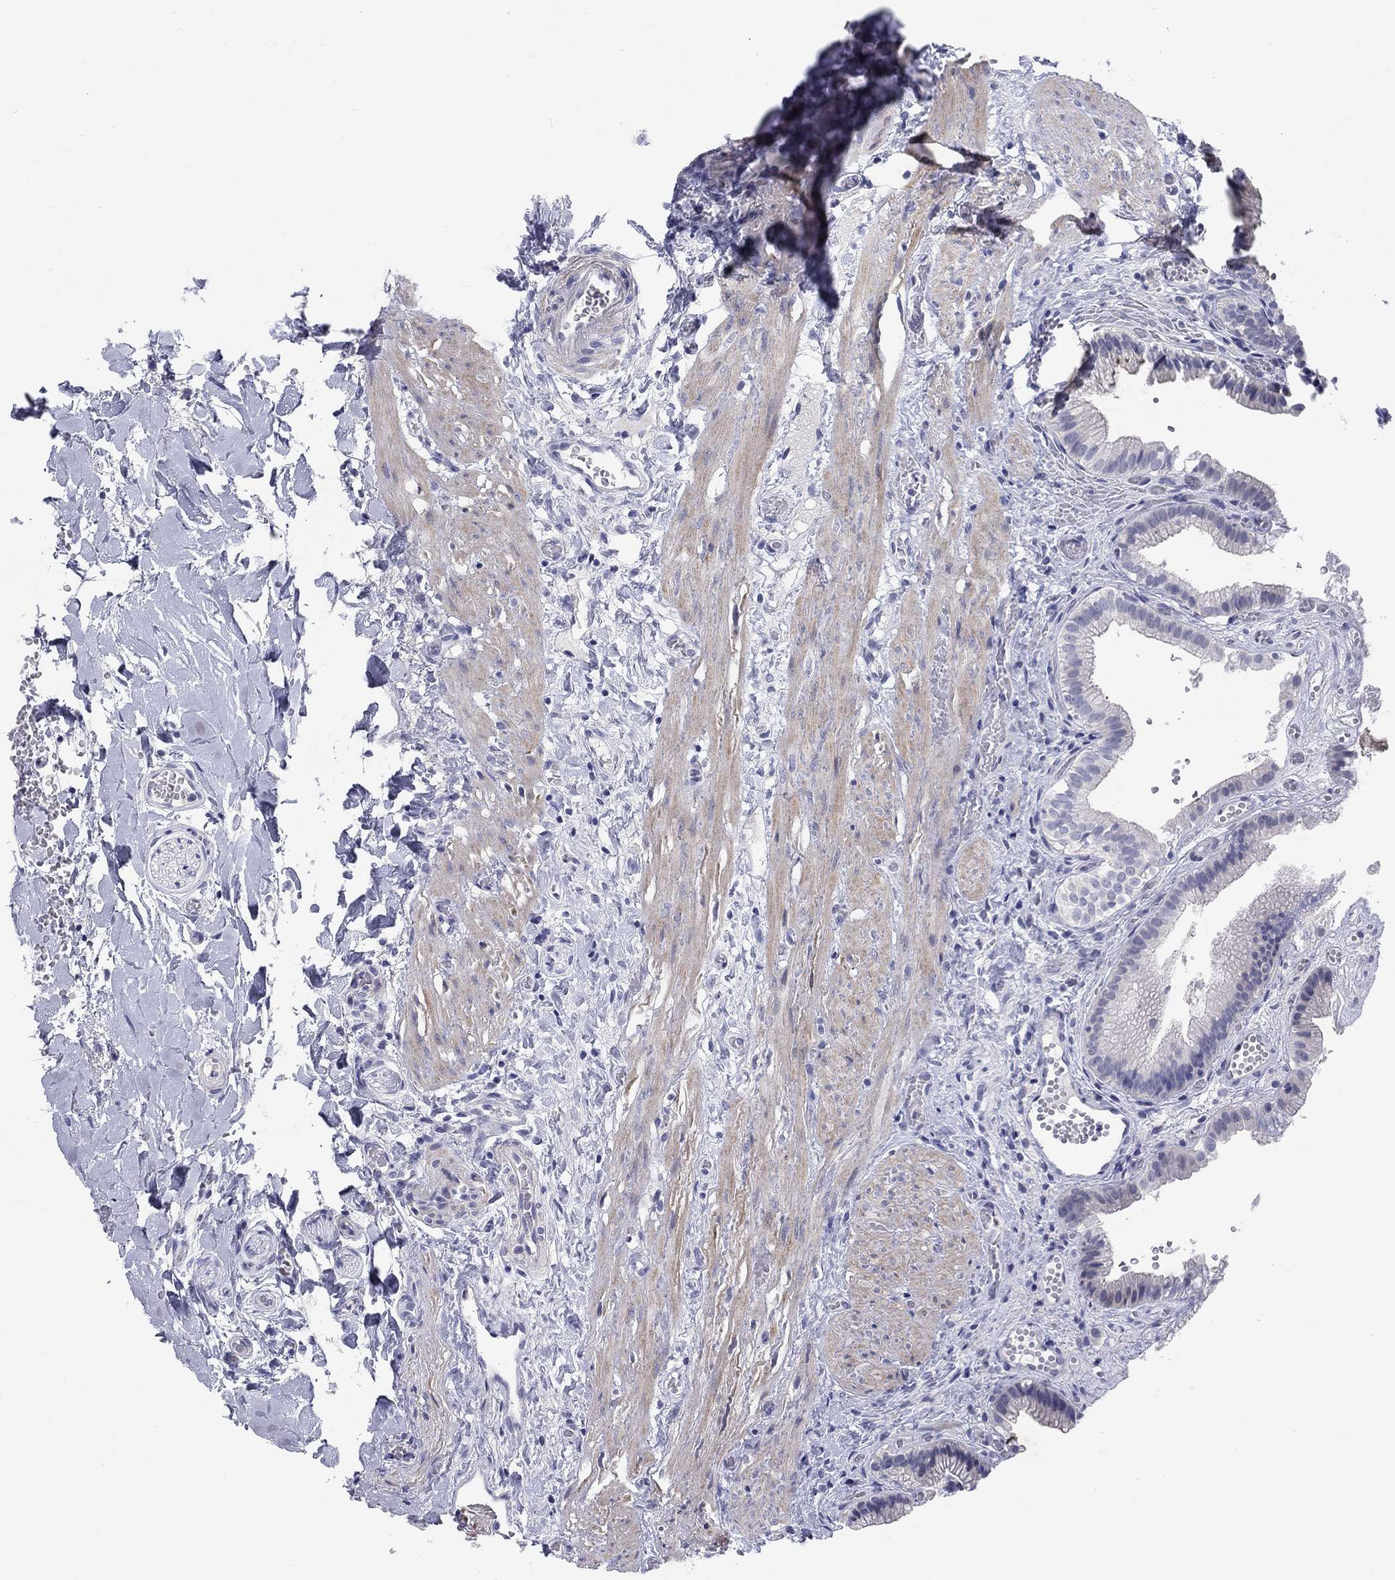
{"staining": {"intensity": "negative", "quantity": "none", "location": "none"}, "tissue": "gallbladder", "cell_type": "Glandular cells", "image_type": "normal", "snomed": [{"axis": "morphology", "description": "Normal tissue, NOS"}, {"axis": "topography", "description": "Gallbladder"}], "caption": "This is an immunohistochemistry (IHC) photomicrograph of benign human gallbladder. There is no positivity in glandular cells.", "gene": "CACNA1A", "patient": {"sex": "female", "age": 24}}